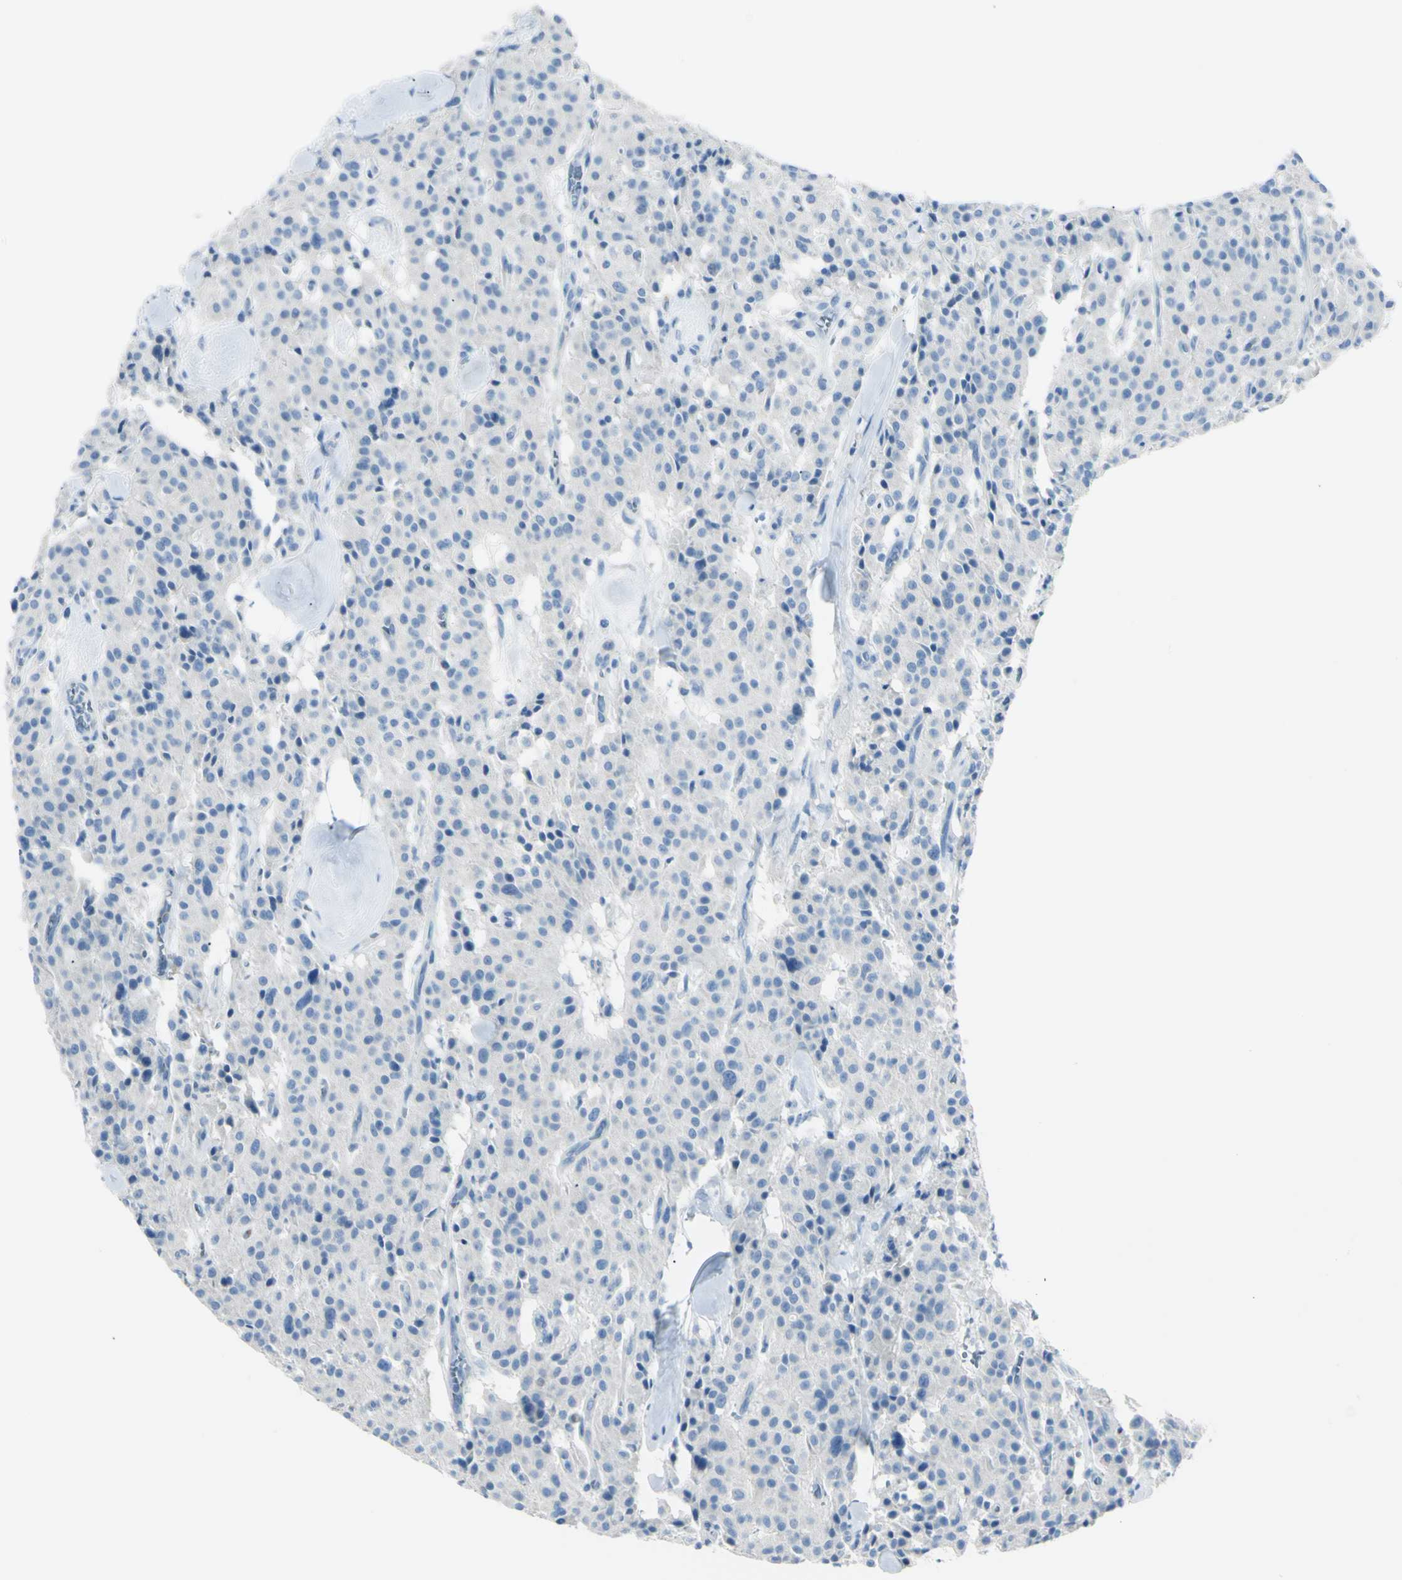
{"staining": {"intensity": "negative", "quantity": "none", "location": "none"}, "tissue": "carcinoid", "cell_type": "Tumor cells", "image_type": "cancer", "snomed": [{"axis": "morphology", "description": "Carcinoid, malignant, NOS"}, {"axis": "topography", "description": "Lung"}], "caption": "DAB immunohistochemical staining of human carcinoid (malignant) shows no significant expression in tumor cells.", "gene": "FOLH1", "patient": {"sex": "male", "age": 30}}